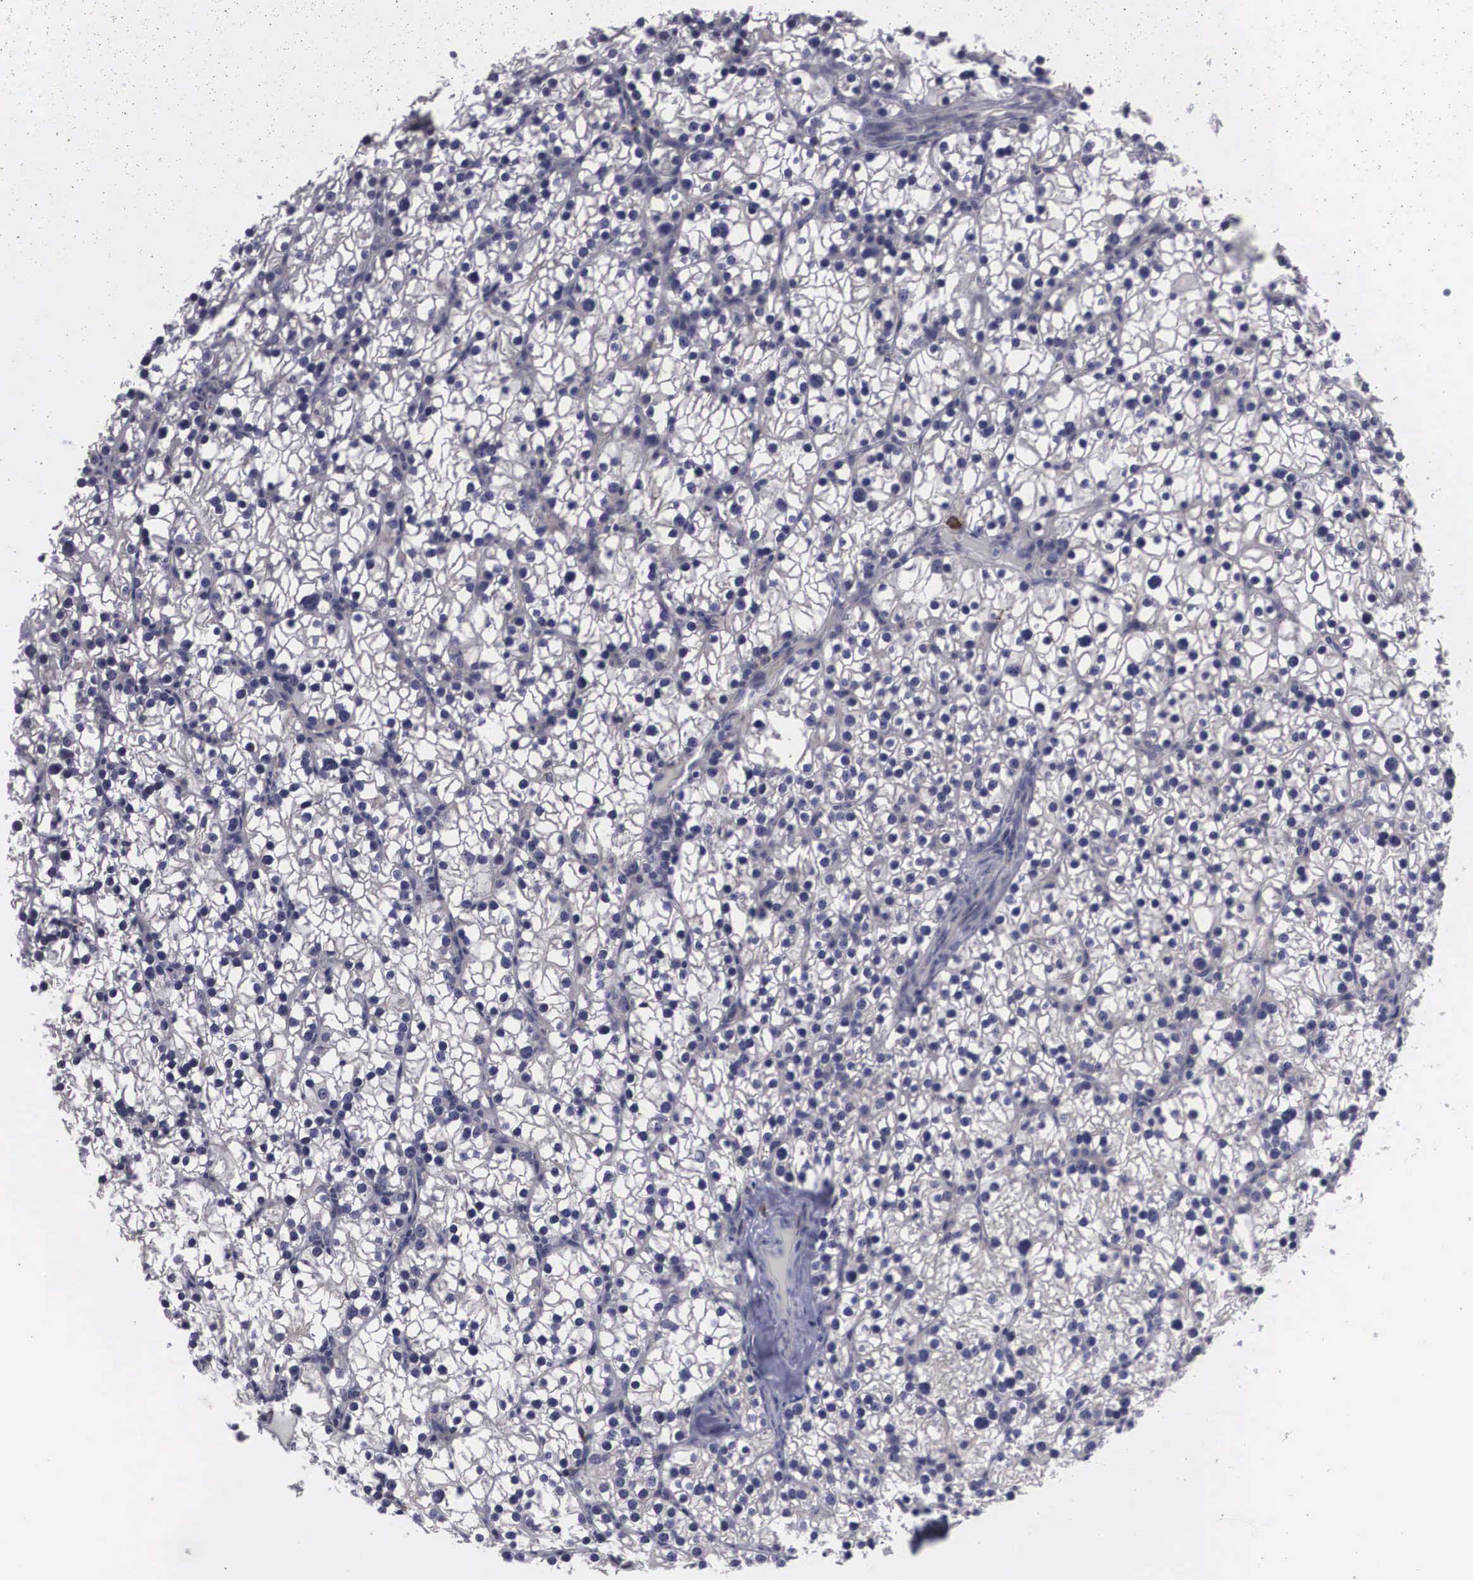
{"staining": {"intensity": "weak", "quantity": "<25%", "location": "cytoplasmic/membranous"}, "tissue": "parathyroid gland", "cell_type": "Glandular cells", "image_type": "normal", "snomed": [{"axis": "morphology", "description": "Normal tissue, NOS"}, {"axis": "topography", "description": "Parathyroid gland"}], "caption": "Immunohistochemistry image of benign parathyroid gland stained for a protein (brown), which exhibits no expression in glandular cells.", "gene": "CRELD2", "patient": {"sex": "female", "age": 54}}